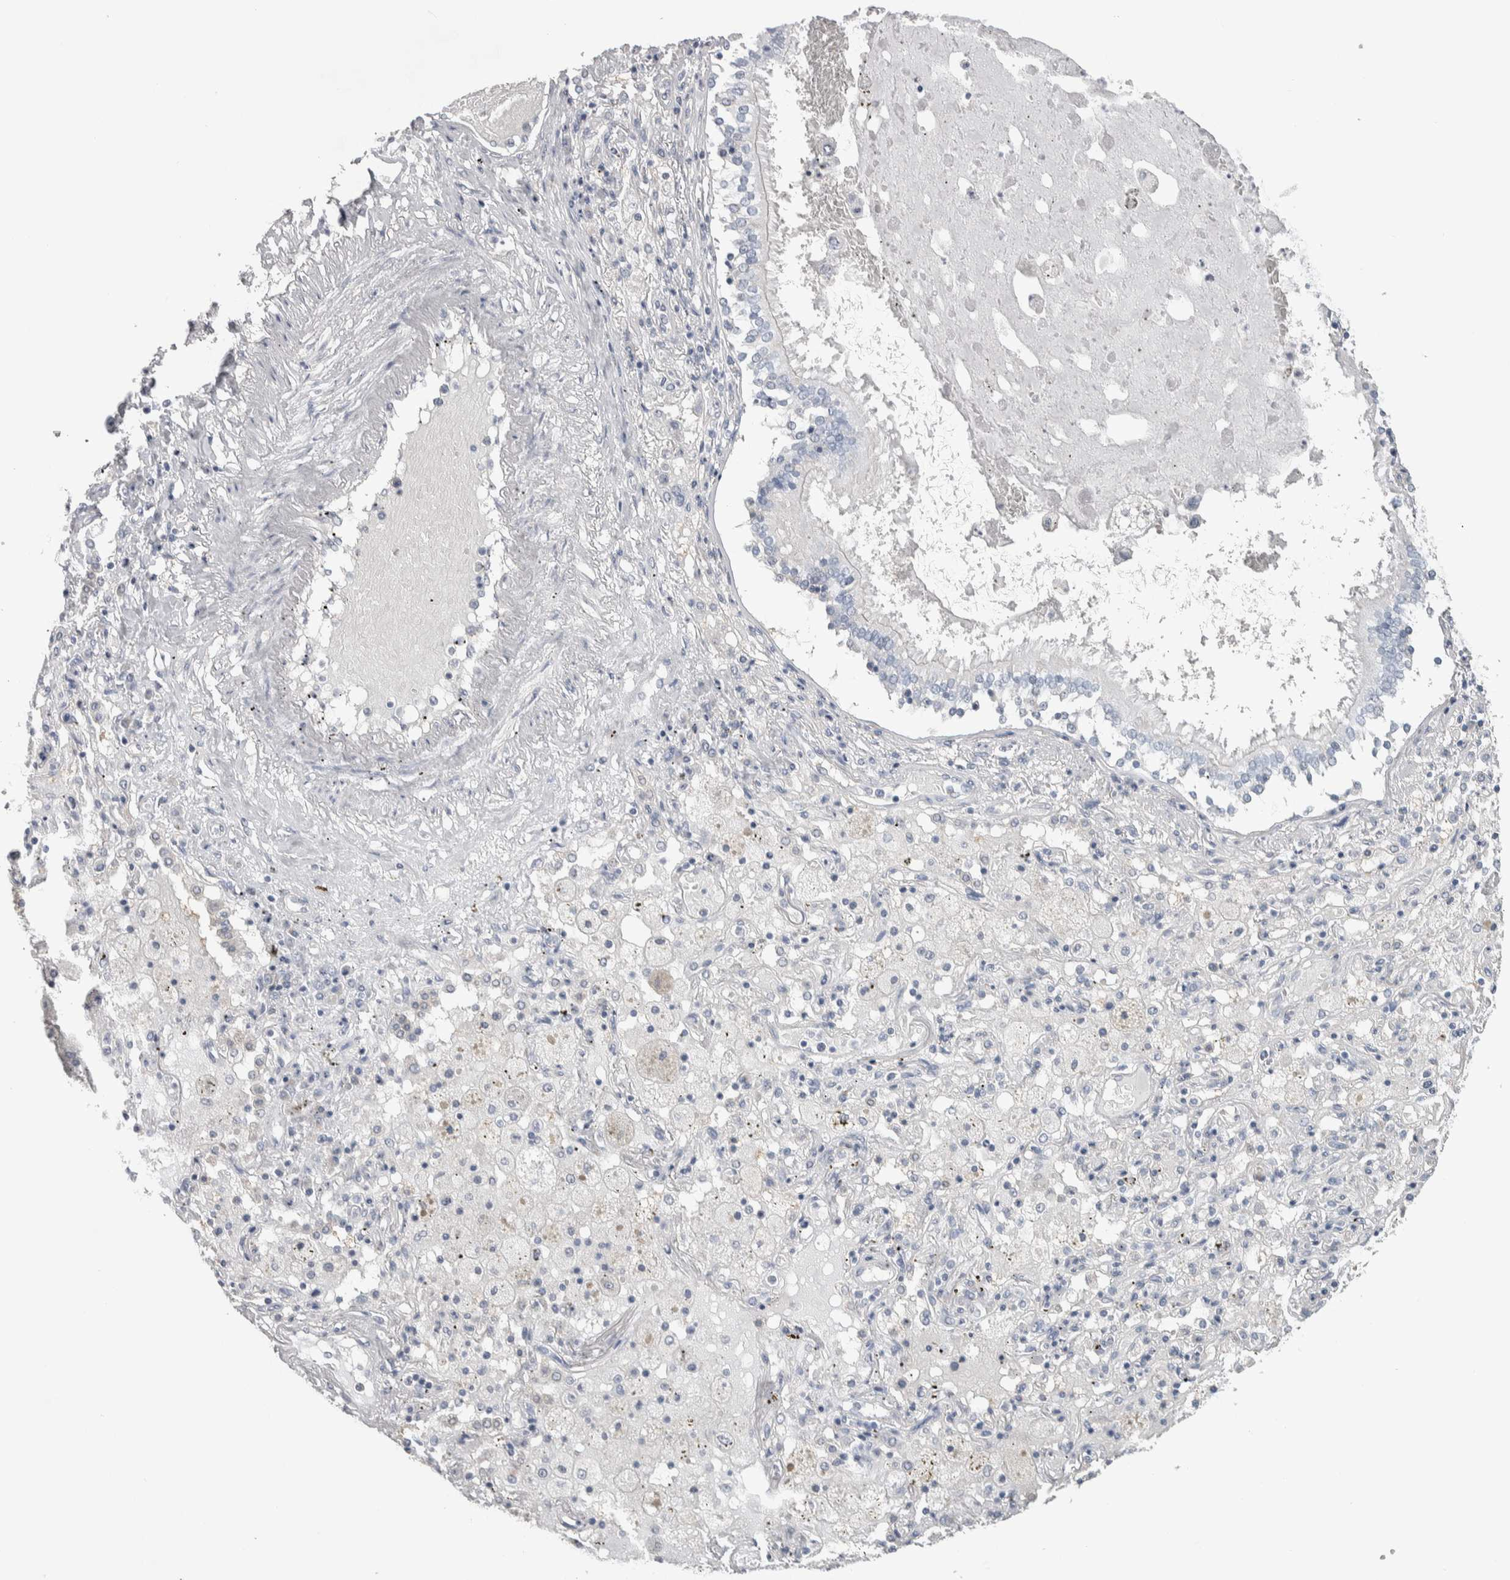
{"staining": {"intensity": "negative", "quantity": "none", "location": "none"}, "tissue": "lung cancer", "cell_type": "Tumor cells", "image_type": "cancer", "snomed": [{"axis": "morphology", "description": "Squamous cell carcinoma, NOS"}, {"axis": "topography", "description": "Lung"}], "caption": "The immunohistochemistry photomicrograph has no significant expression in tumor cells of lung cancer tissue. (DAB immunohistochemistry (IHC) with hematoxylin counter stain).", "gene": "GPHN", "patient": {"sex": "male", "age": 65}}